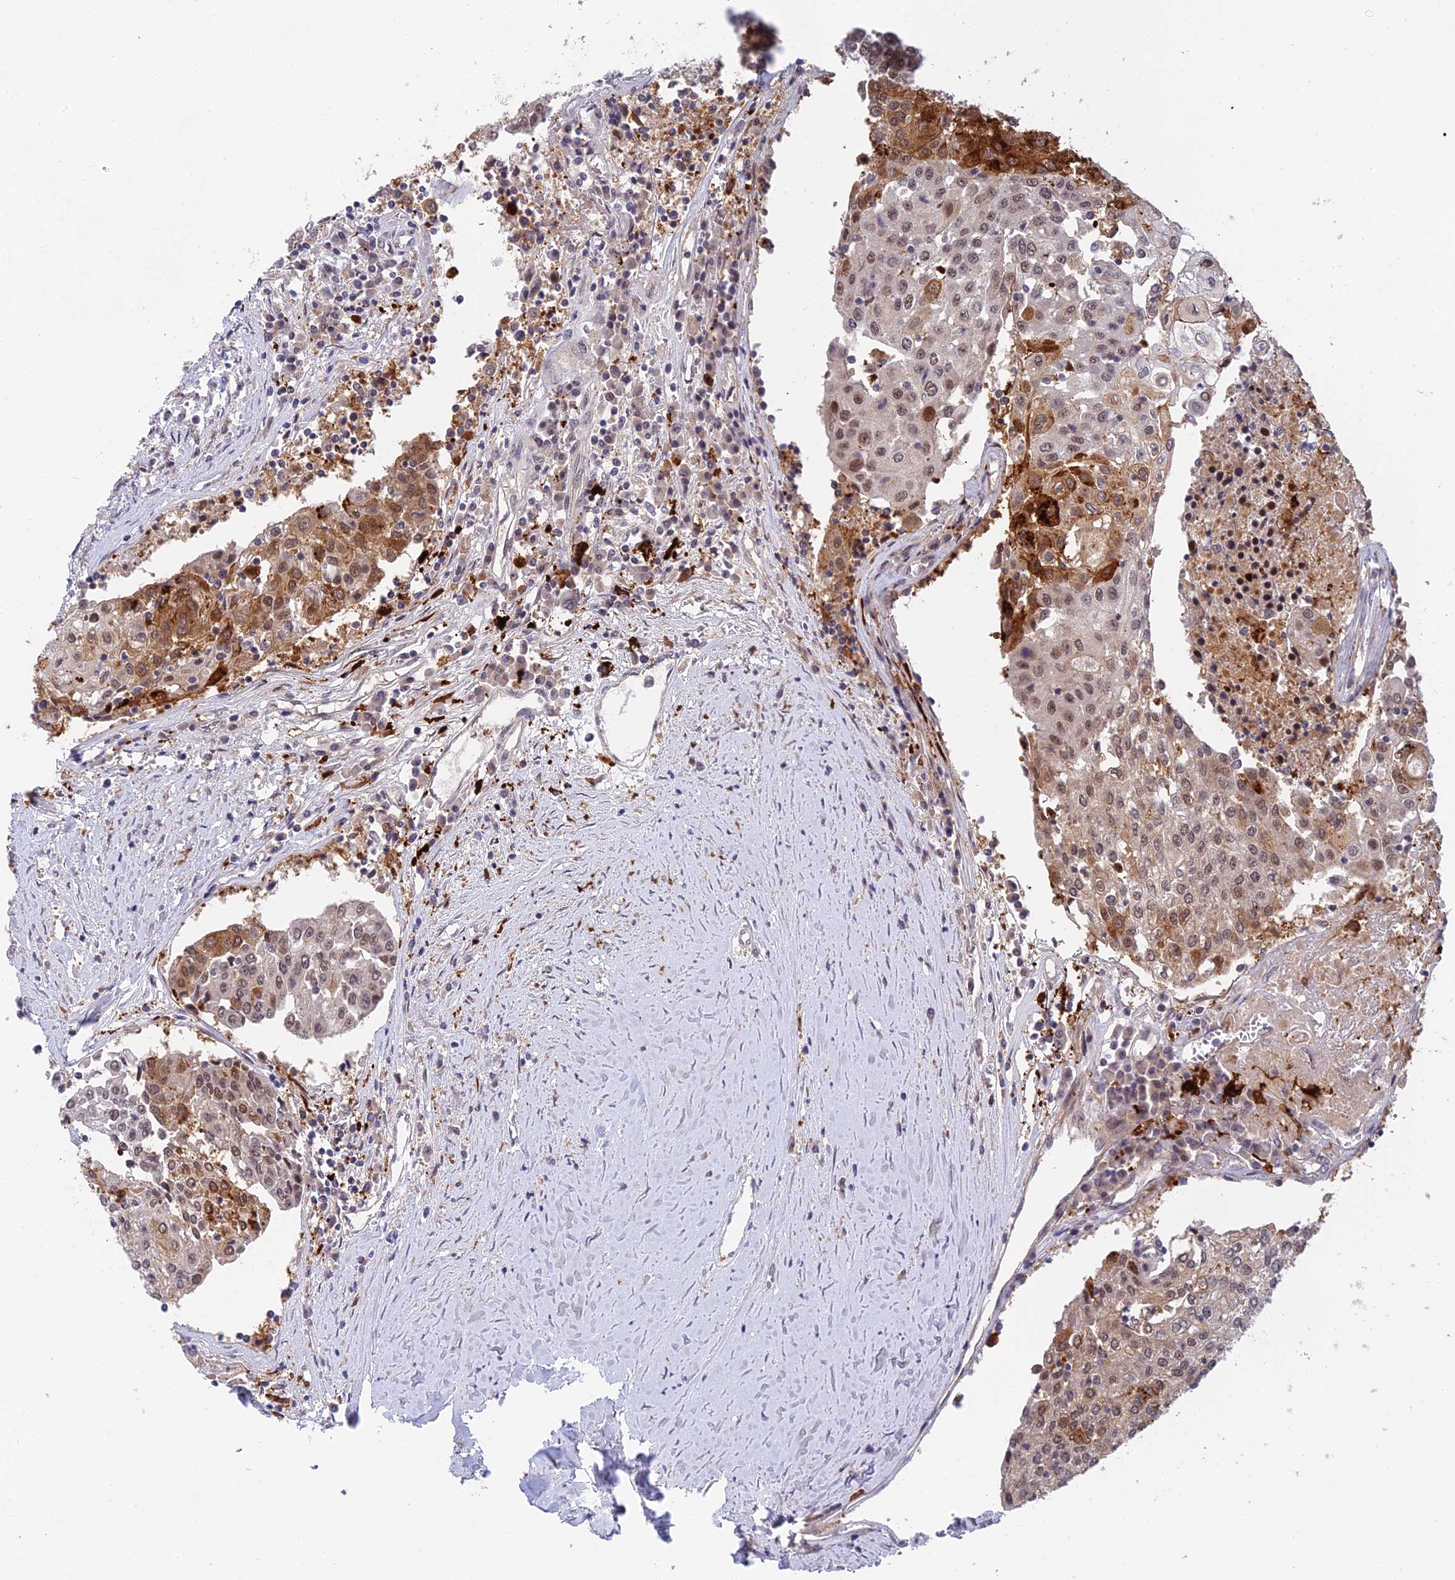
{"staining": {"intensity": "moderate", "quantity": "<25%", "location": "cytoplasmic/membranous,nuclear"}, "tissue": "urothelial cancer", "cell_type": "Tumor cells", "image_type": "cancer", "snomed": [{"axis": "morphology", "description": "Urothelial carcinoma, High grade"}, {"axis": "topography", "description": "Urinary bladder"}], "caption": "Urothelial cancer was stained to show a protein in brown. There is low levels of moderate cytoplasmic/membranous and nuclear positivity in about <25% of tumor cells.", "gene": "NSMCE1", "patient": {"sex": "female", "age": 85}}